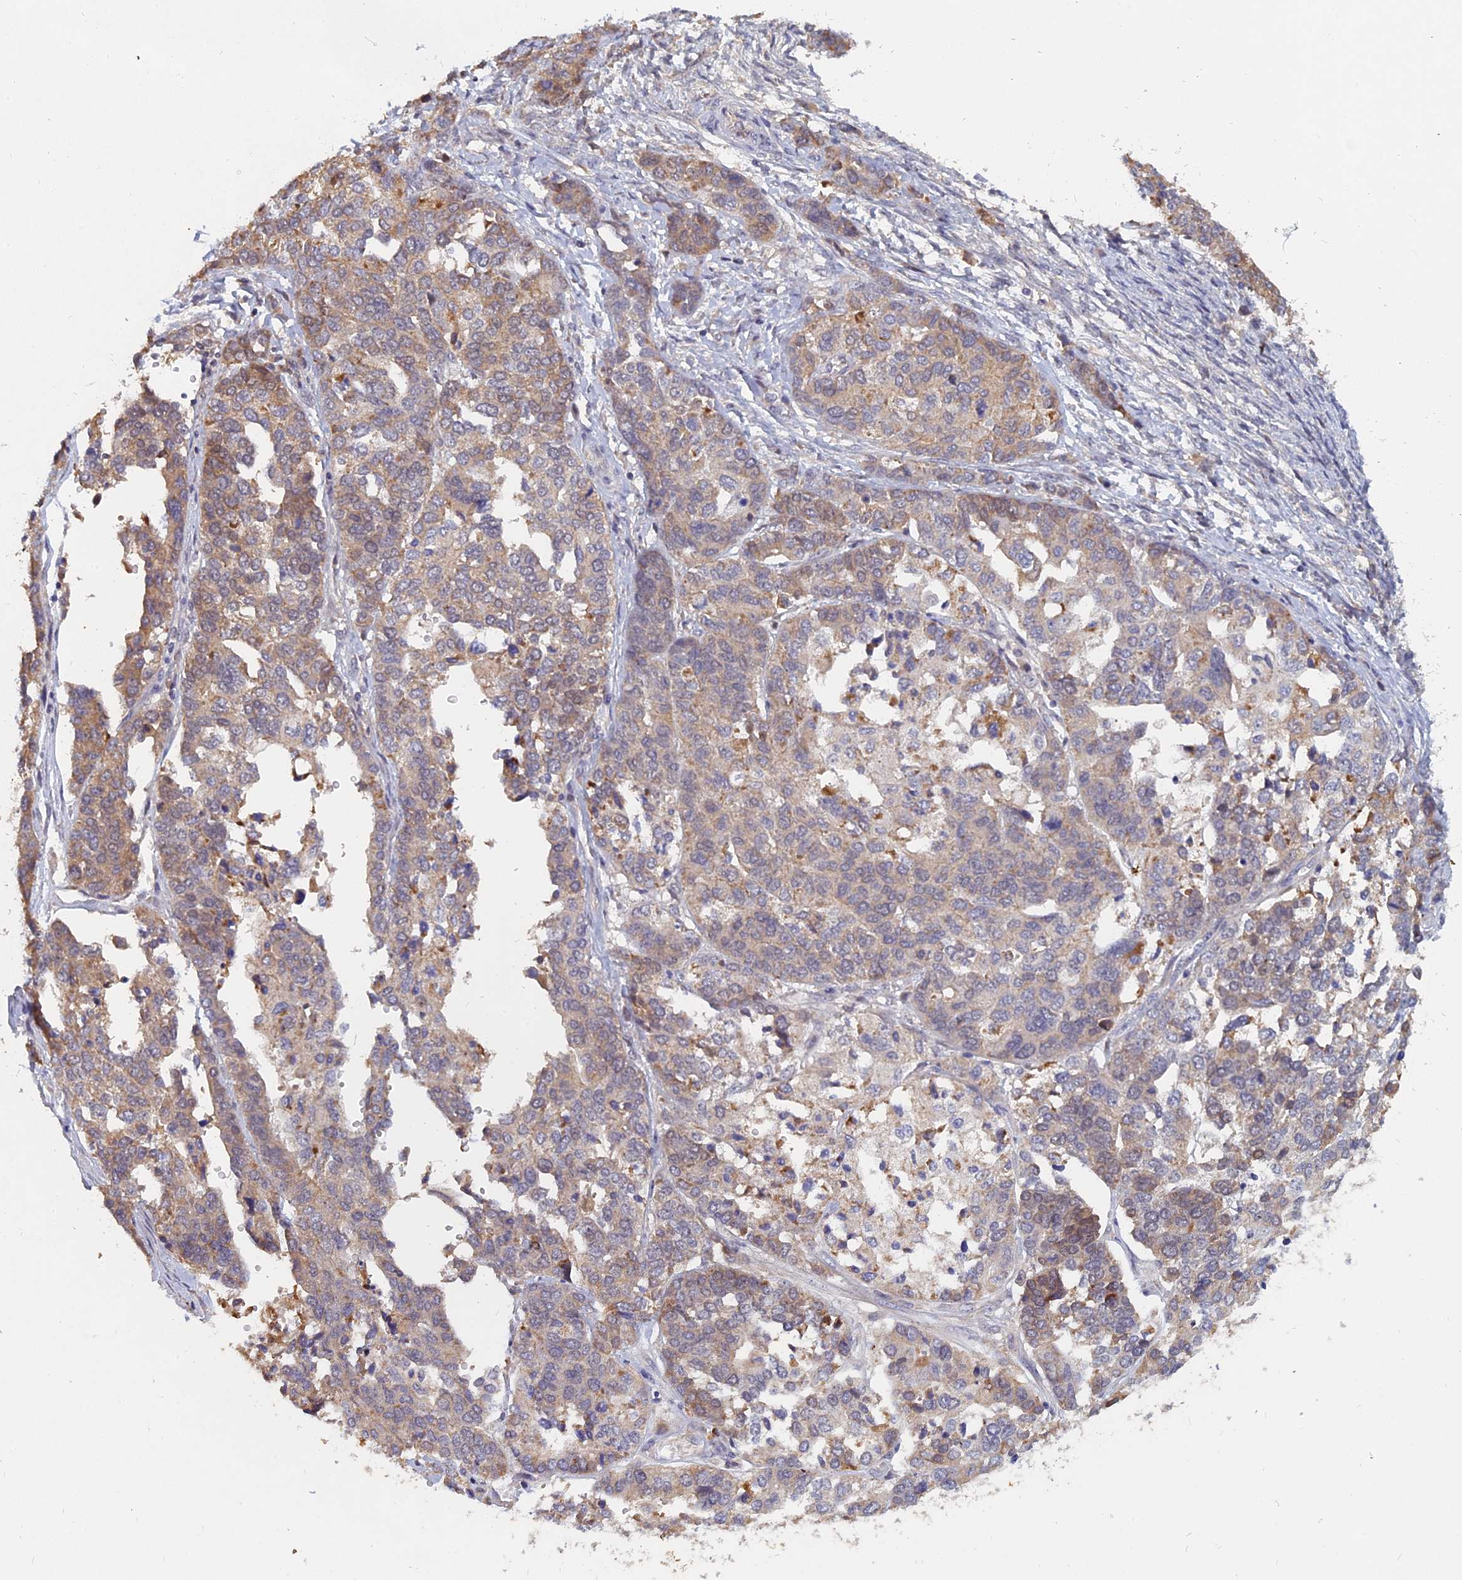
{"staining": {"intensity": "weak", "quantity": "<25%", "location": "cytoplasmic/membranous"}, "tissue": "ovarian cancer", "cell_type": "Tumor cells", "image_type": "cancer", "snomed": [{"axis": "morphology", "description": "Cystadenocarcinoma, serous, NOS"}, {"axis": "topography", "description": "Ovary"}], "caption": "Human ovarian cancer stained for a protein using immunohistochemistry reveals no staining in tumor cells.", "gene": "SLC33A1", "patient": {"sex": "female", "age": 44}}